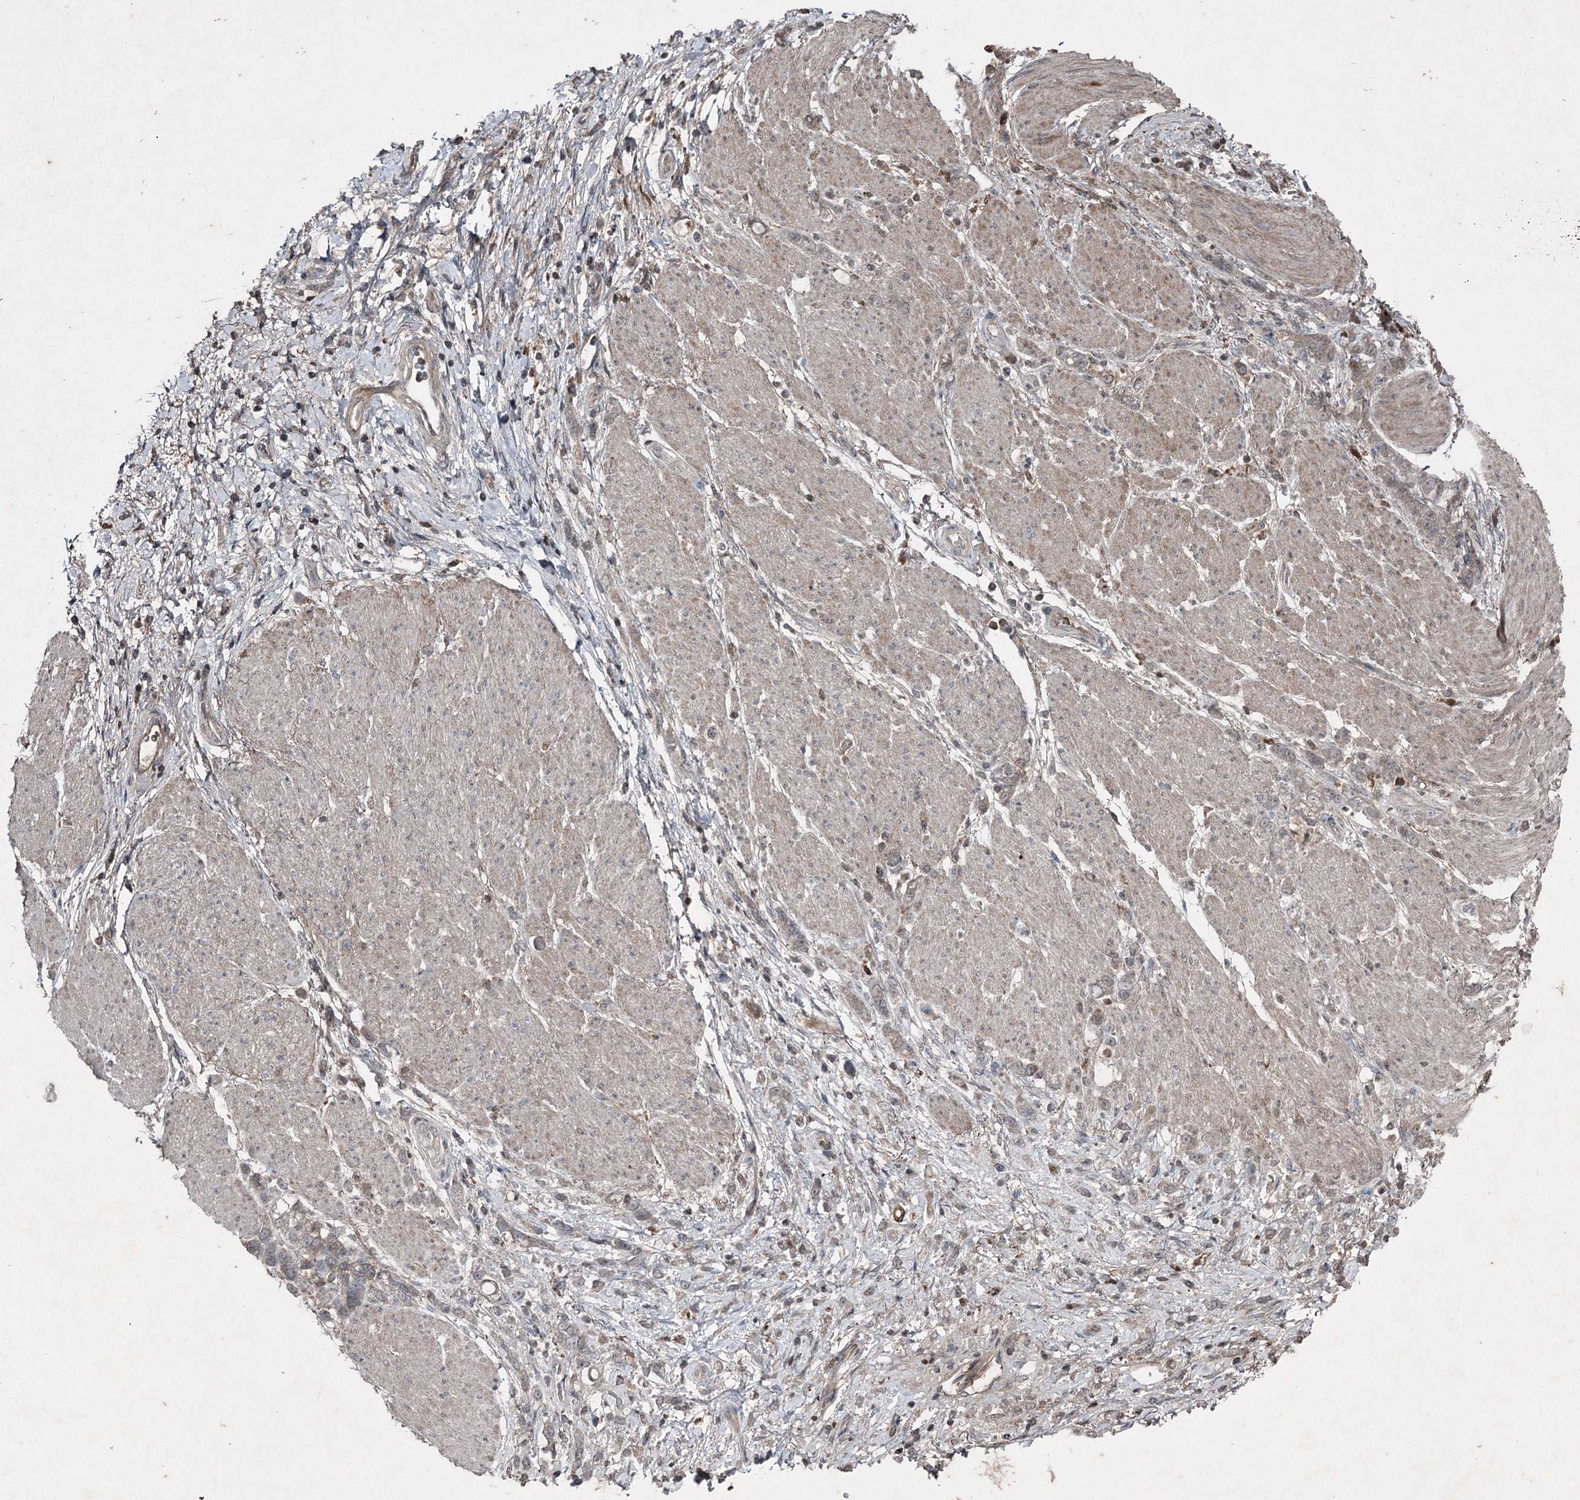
{"staining": {"intensity": "weak", "quantity": "25%-75%", "location": "cytoplasmic/membranous"}, "tissue": "stomach cancer", "cell_type": "Tumor cells", "image_type": "cancer", "snomed": [{"axis": "morphology", "description": "Adenocarcinoma, NOS"}, {"axis": "topography", "description": "Stomach"}], "caption": "Human stomach adenocarcinoma stained with a protein marker exhibits weak staining in tumor cells.", "gene": "PGLYRP2", "patient": {"sex": "female", "age": 60}}